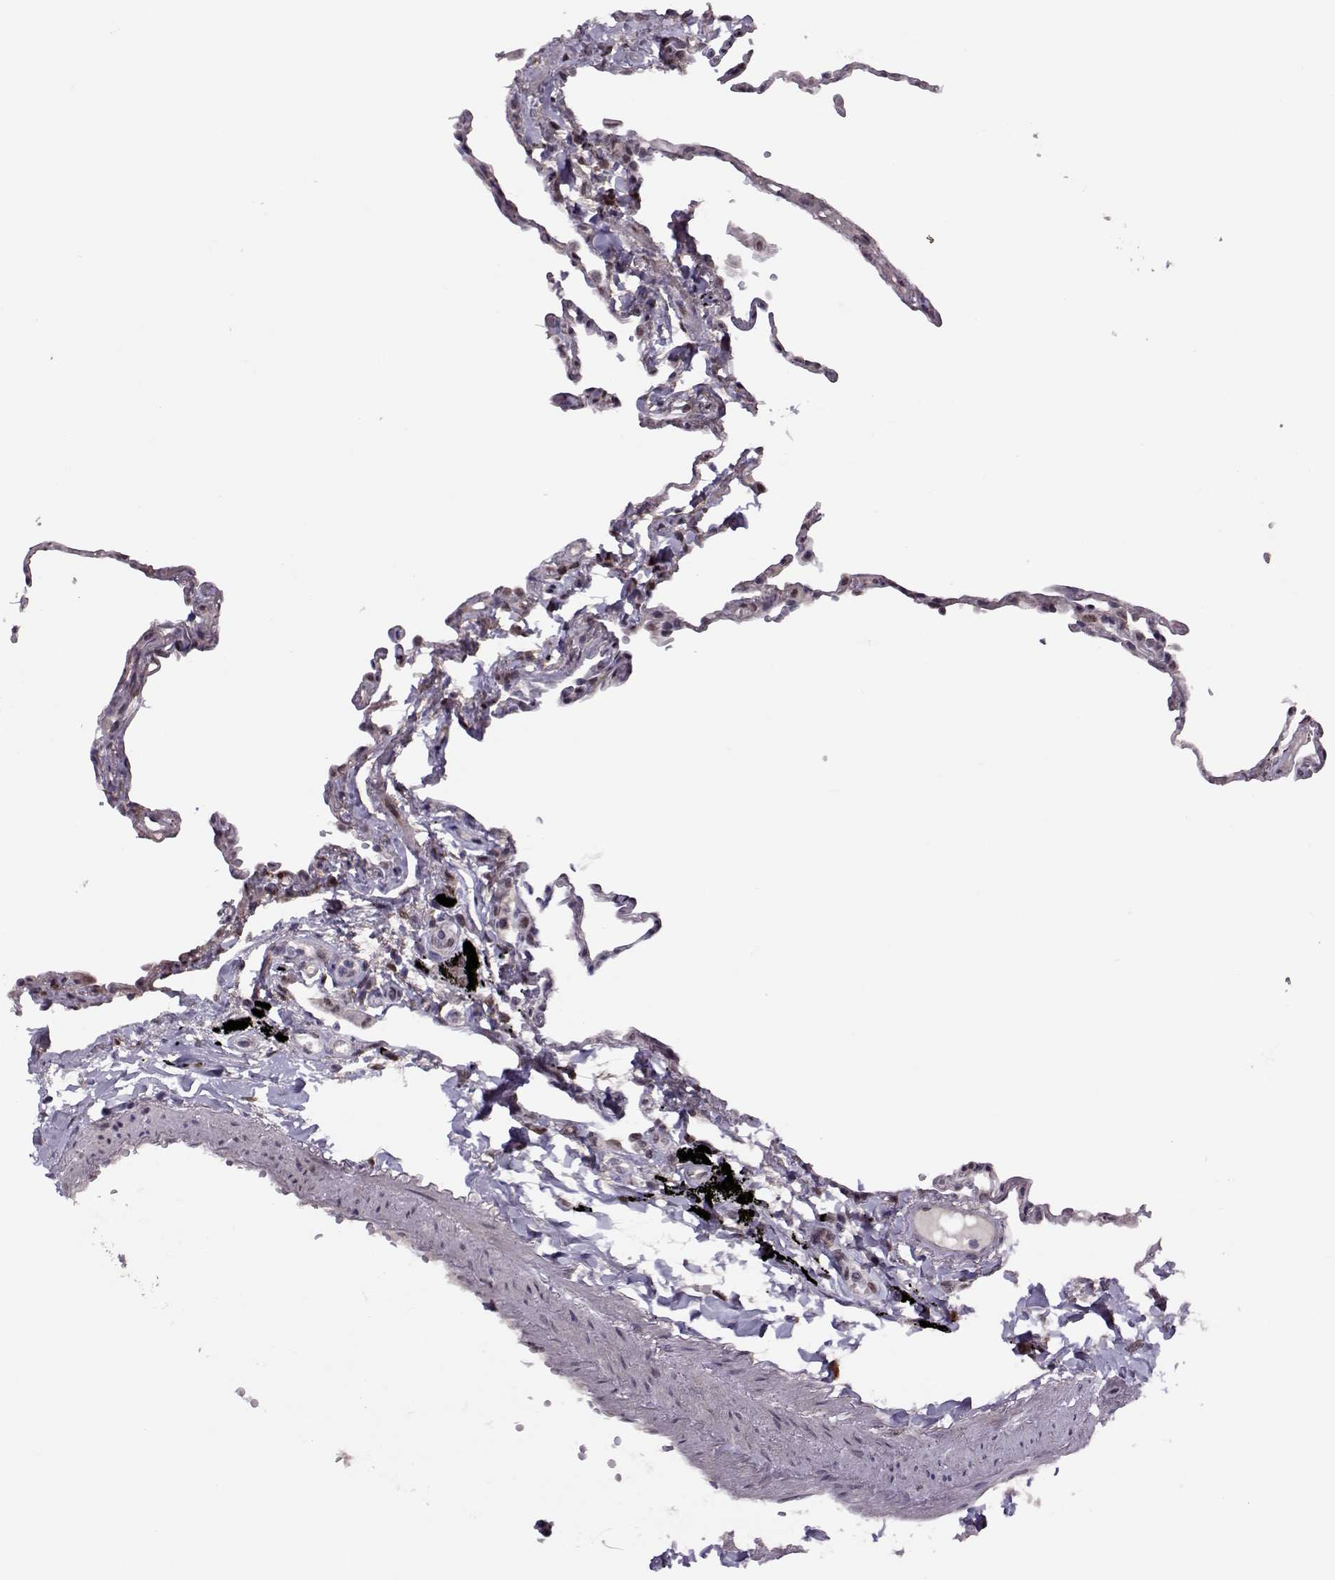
{"staining": {"intensity": "negative", "quantity": "none", "location": "none"}, "tissue": "lung", "cell_type": "Alveolar cells", "image_type": "normal", "snomed": [{"axis": "morphology", "description": "Normal tissue, NOS"}, {"axis": "topography", "description": "Lung"}], "caption": "This is a image of IHC staining of unremarkable lung, which shows no staining in alveolar cells.", "gene": "CDK4", "patient": {"sex": "male", "age": 78}}